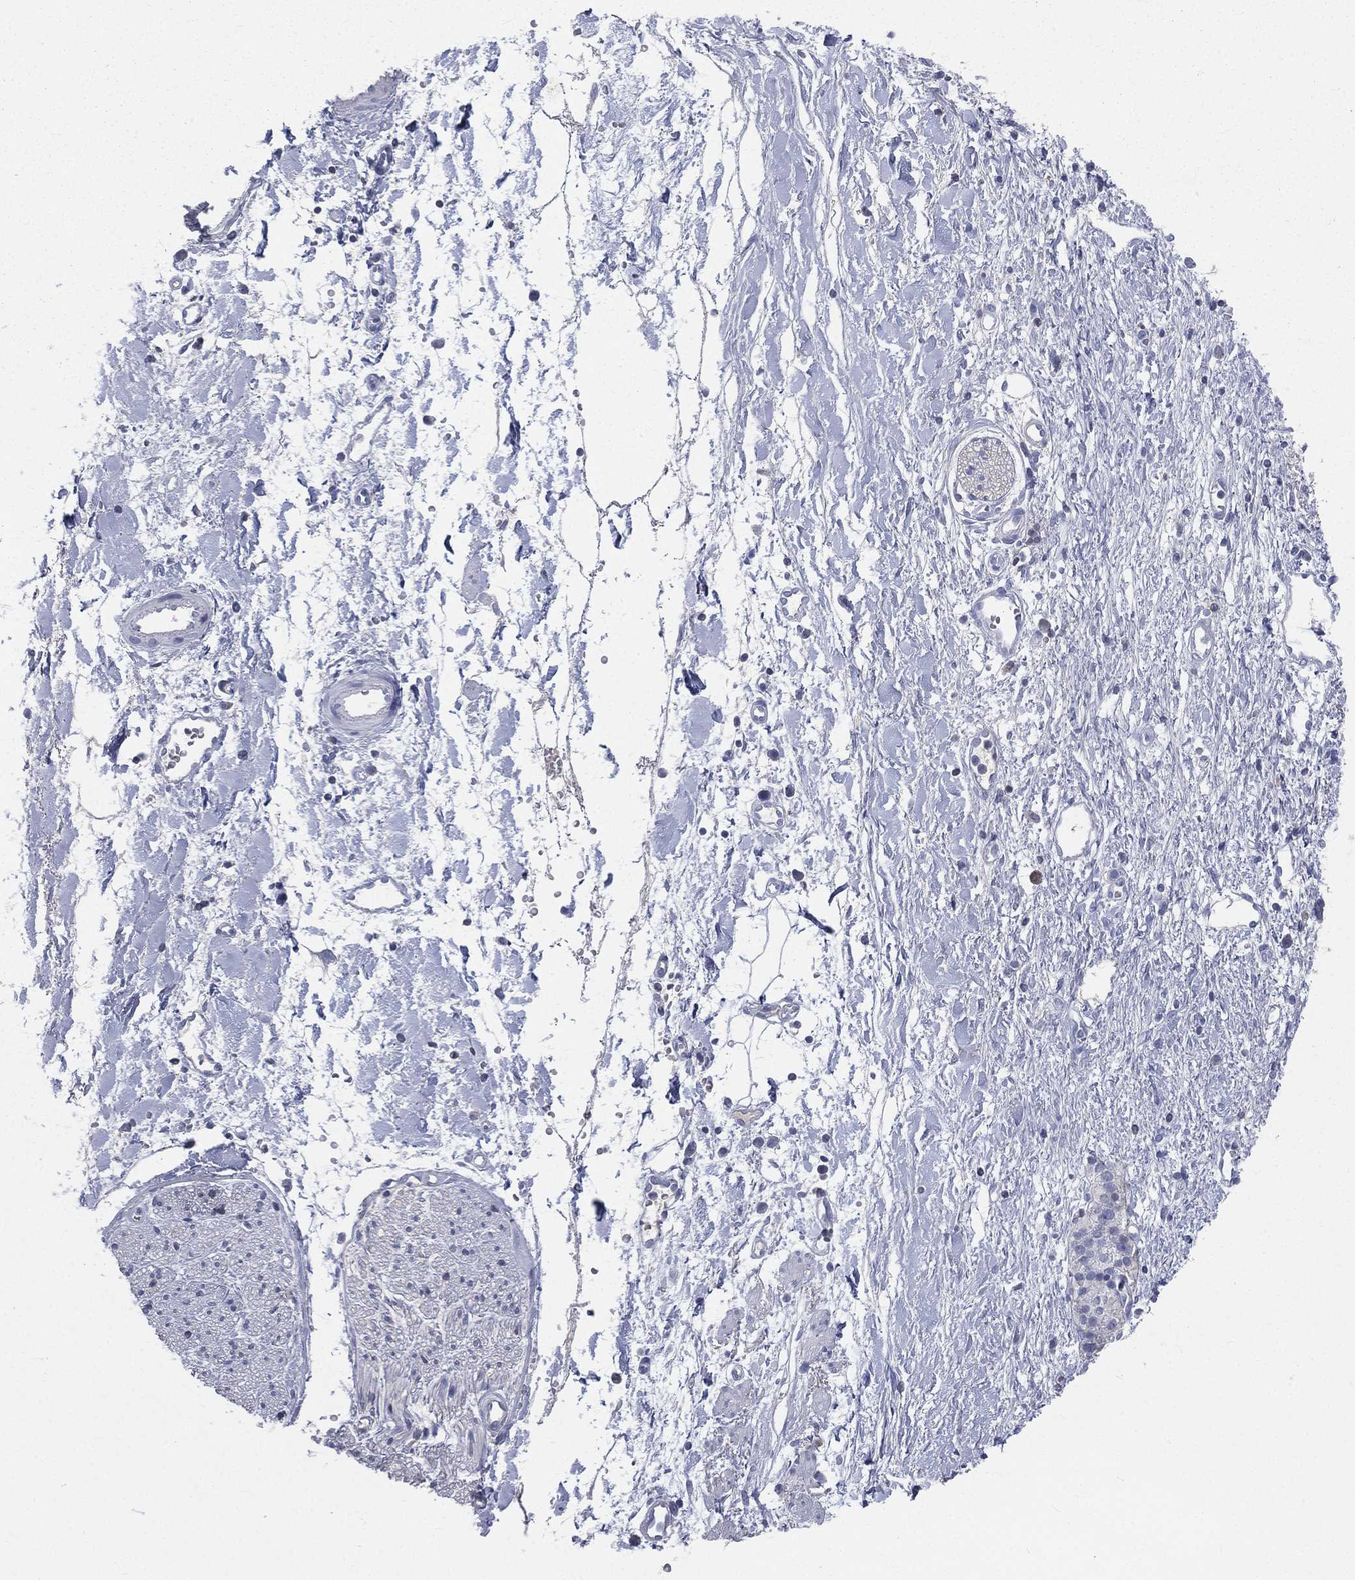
{"staining": {"intensity": "negative", "quantity": "none", "location": "none"}, "tissue": "adipose tissue", "cell_type": "Adipocytes", "image_type": "normal", "snomed": [{"axis": "morphology", "description": "Normal tissue, NOS"}, {"axis": "morphology", "description": "Adenocarcinoma, NOS"}, {"axis": "topography", "description": "Pancreas"}, {"axis": "topography", "description": "Peripheral nerve tissue"}], "caption": "A high-resolution image shows IHC staining of unremarkable adipose tissue, which exhibits no significant positivity in adipocytes. (DAB immunohistochemistry (IHC), high magnification).", "gene": "CD3D", "patient": {"sex": "male", "age": 61}}